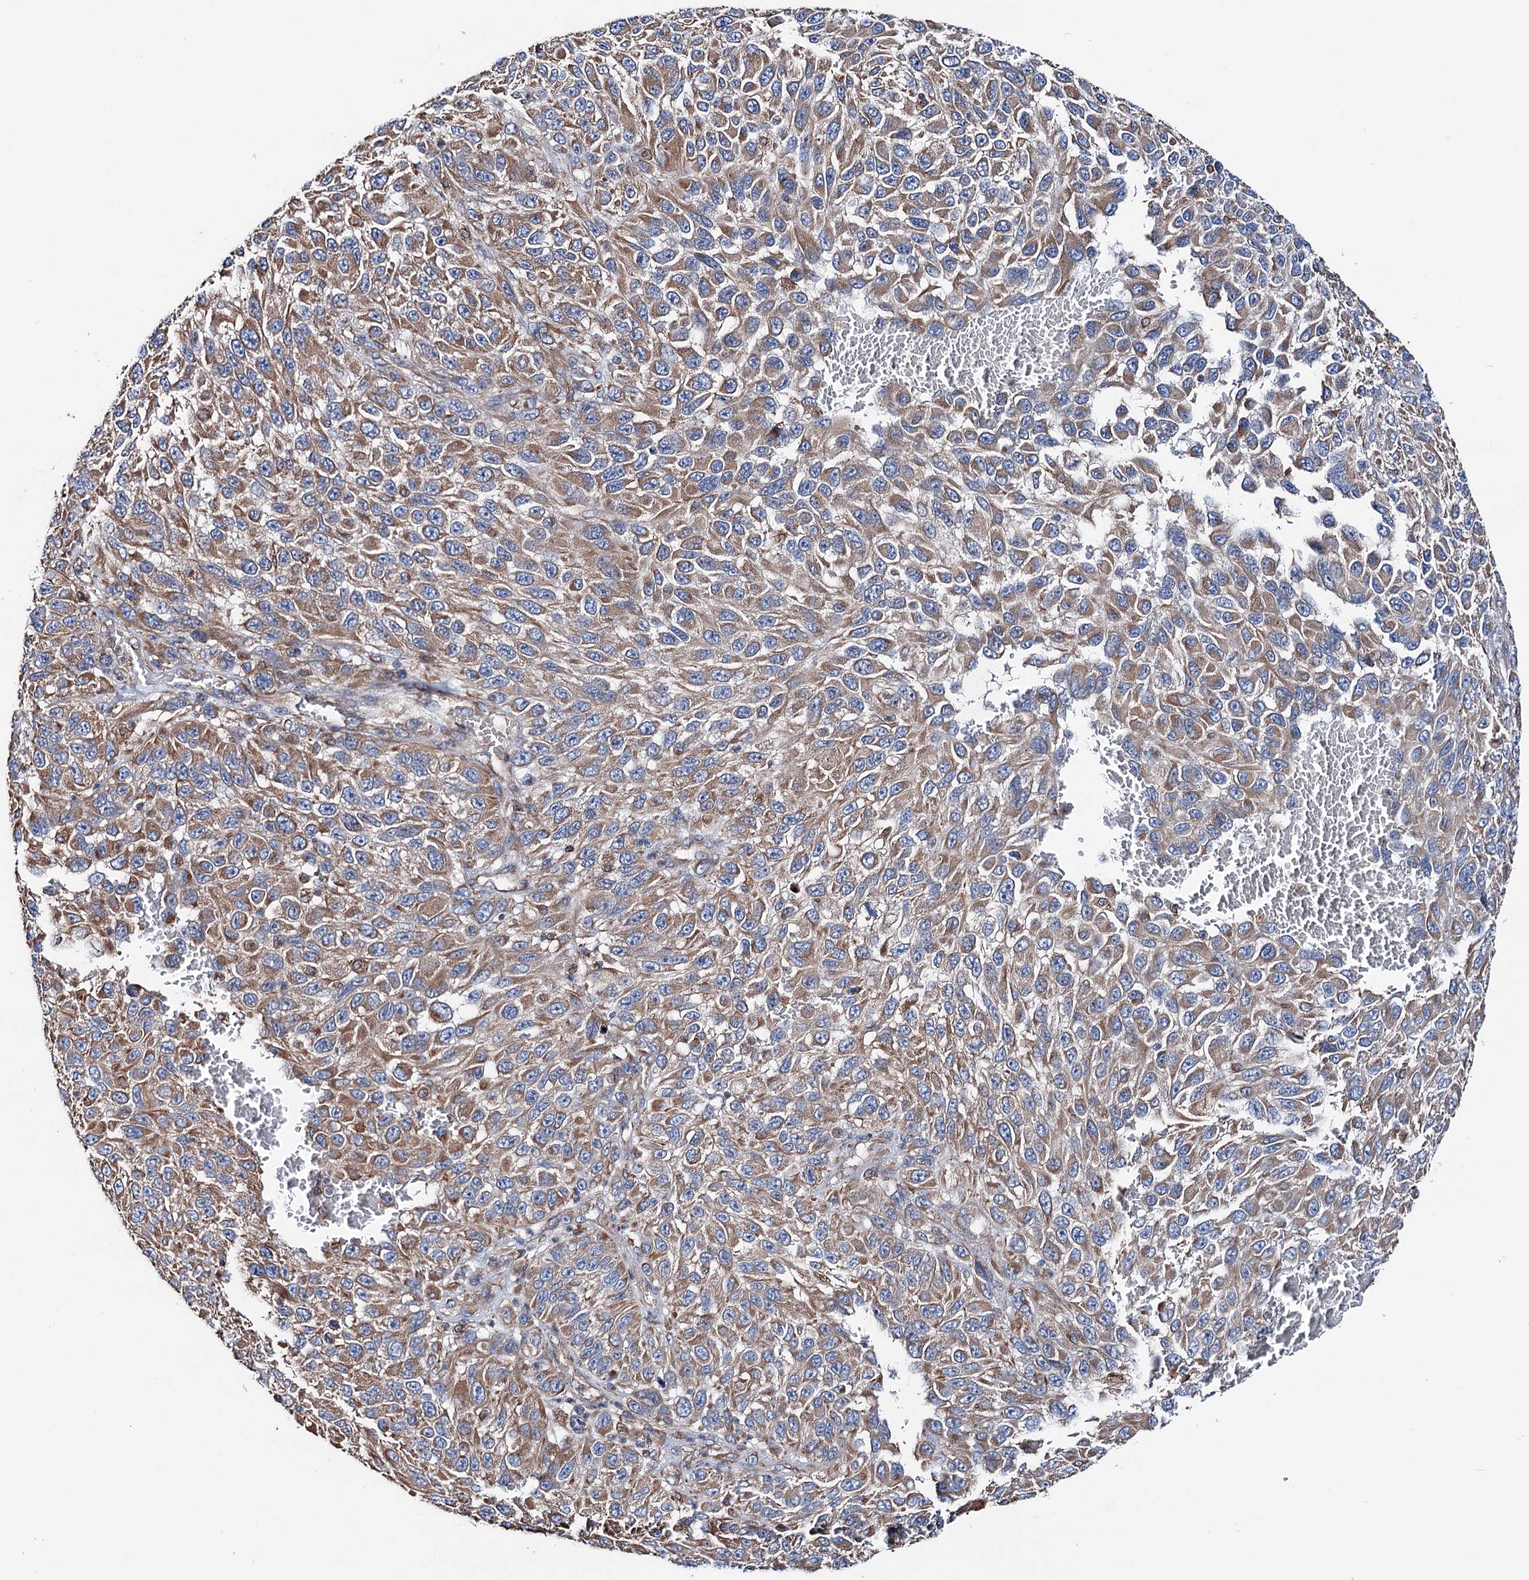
{"staining": {"intensity": "moderate", "quantity": ">75%", "location": "cytoplasmic/membranous"}, "tissue": "melanoma", "cell_type": "Tumor cells", "image_type": "cancer", "snomed": [{"axis": "morphology", "description": "Malignant melanoma, NOS"}, {"axis": "topography", "description": "Skin"}], "caption": "The immunohistochemical stain highlights moderate cytoplasmic/membranous positivity in tumor cells of malignant melanoma tissue. (brown staining indicates protein expression, while blue staining denotes nuclei).", "gene": "ERP29", "patient": {"sex": "female", "age": 96}}